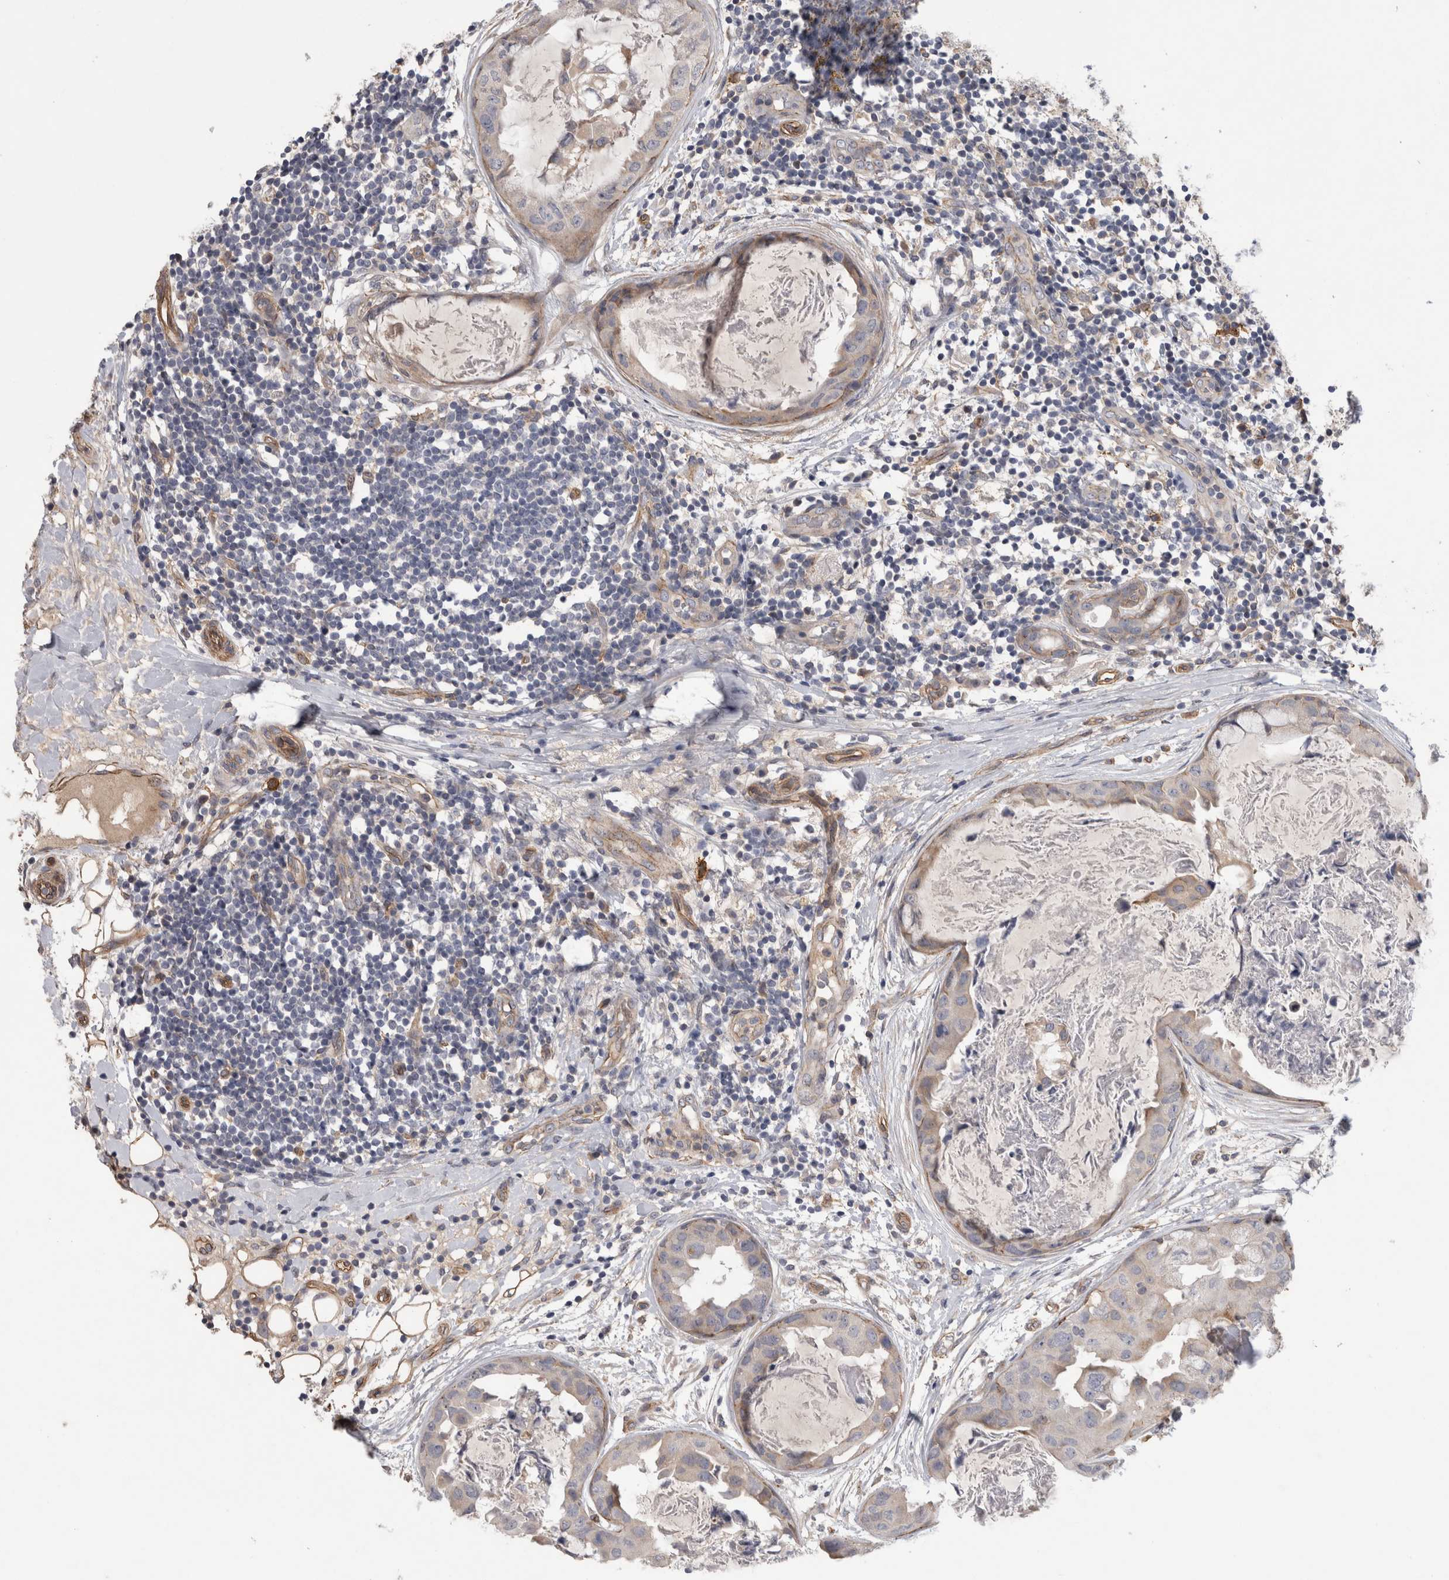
{"staining": {"intensity": "weak", "quantity": "25%-75%", "location": "cytoplasmic/membranous"}, "tissue": "breast cancer", "cell_type": "Tumor cells", "image_type": "cancer", "snomed": [{"axis": "morphology", "description": "Duct carcinoma"}, {"axis": "topography", "description": "Breast"}], "caption": "This is an image of immunohistochemistry staining of breast infiltrating ductal carcinoma, which shows weak expression in the cytoplasmic/membranous of tumor cells.", "gene": "ANKFY1", "patient": {"sex": "female", "age": 40}}